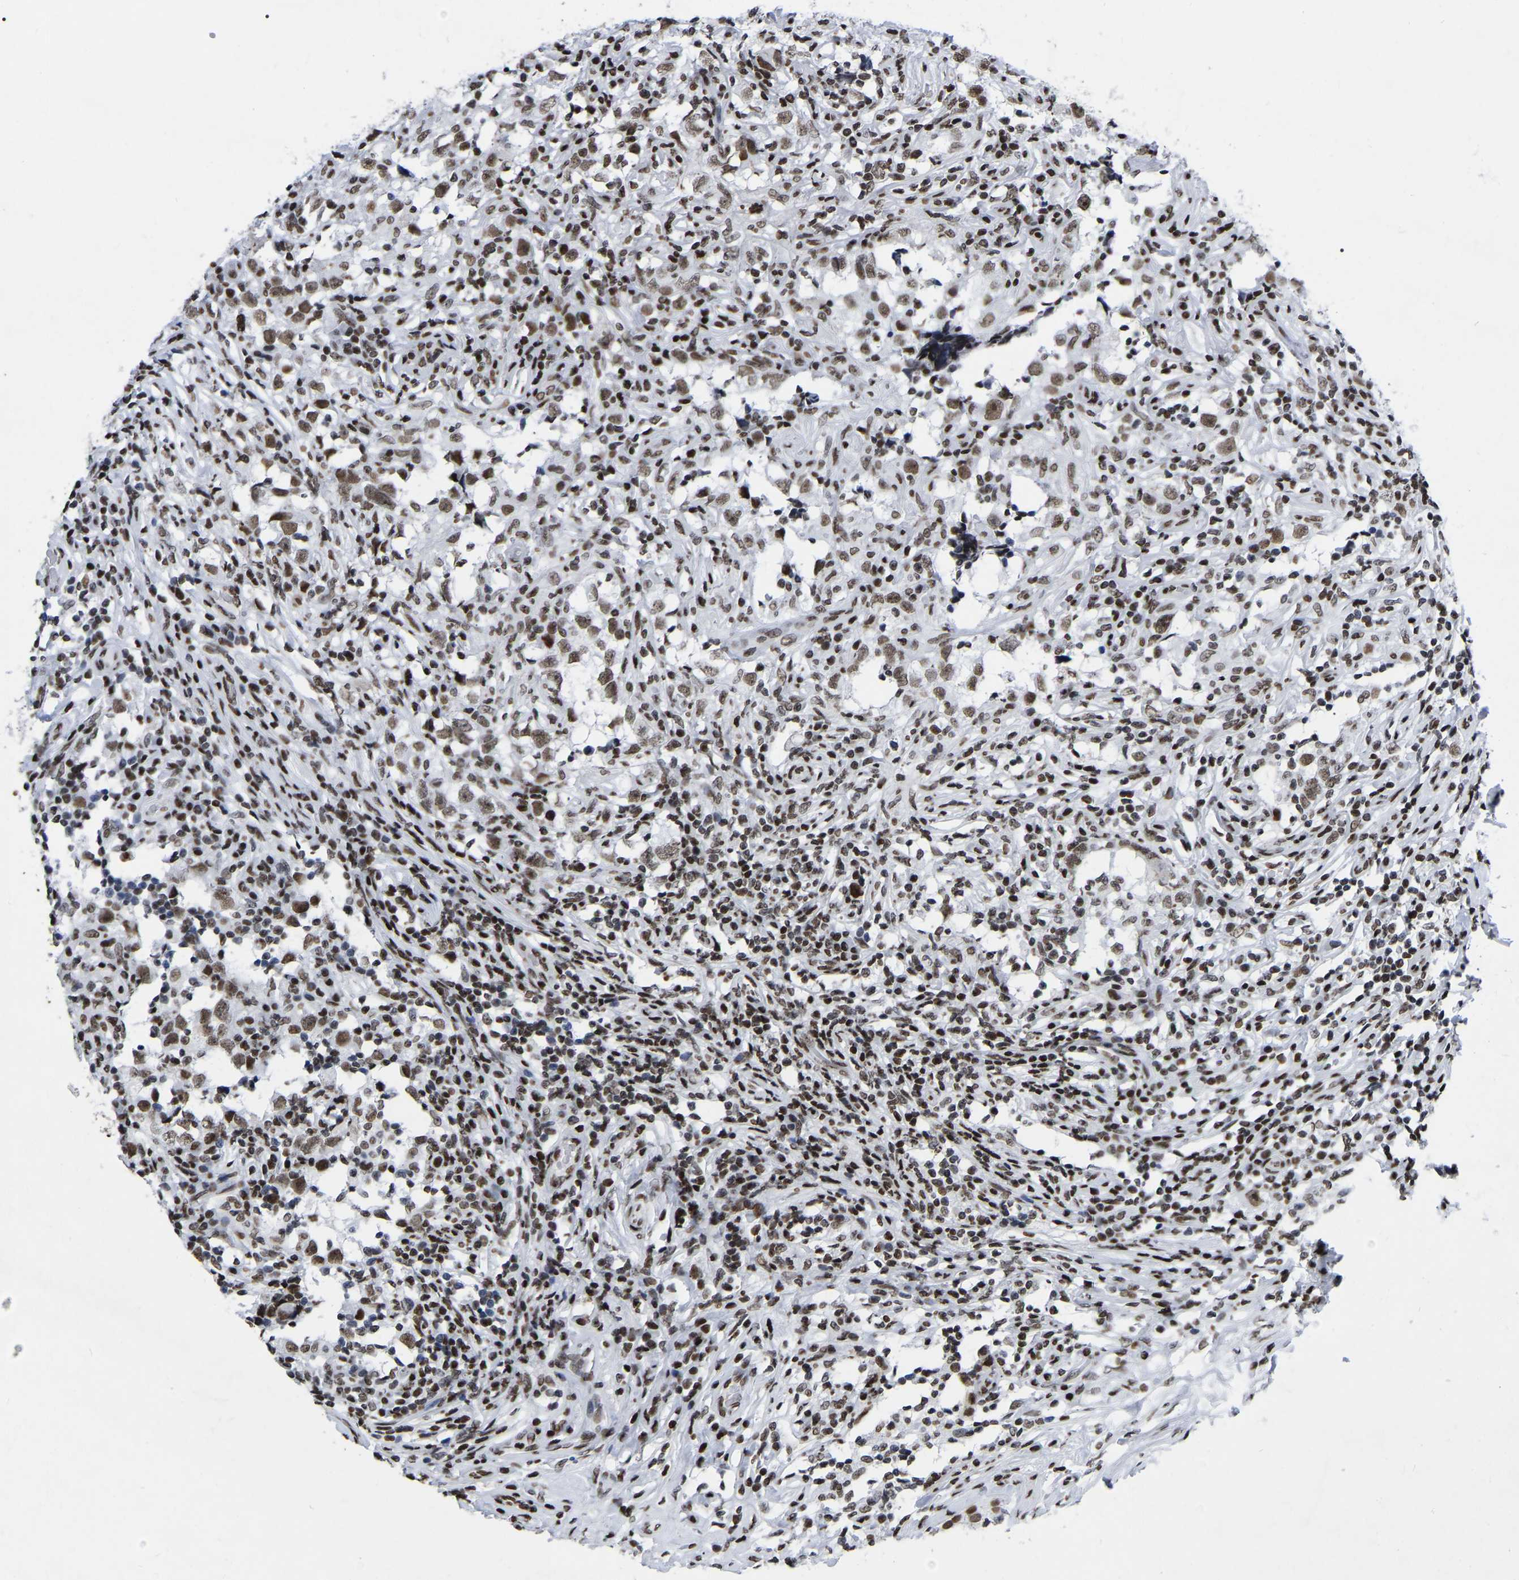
{"staining": {"intensity": "moderate", "quantity": ">75%", "location": "nuclear"}, "tissue": "testis cancer", "cell_type": "Tumor cells", "image_type": "cancer", "snomed": [{"axis": "morphology", "description": "Carcinoma, Embryonal, NOS"}, {"axis": "topography", "description": "Testis"}], "caption": "A brown stain labels moderate nuclear expression of a protein in human testis cancer (embryonal carcinoma) tumor cells. The staining was performed using DAB (3,3'-diaminobenzidine) to visualize the protein expression in brown, while the nuclei were stained in blue with hematoxylin (Magnification: 20x).", "gene": "PRCC", "patient": {"sex": "male", "age": 21}}